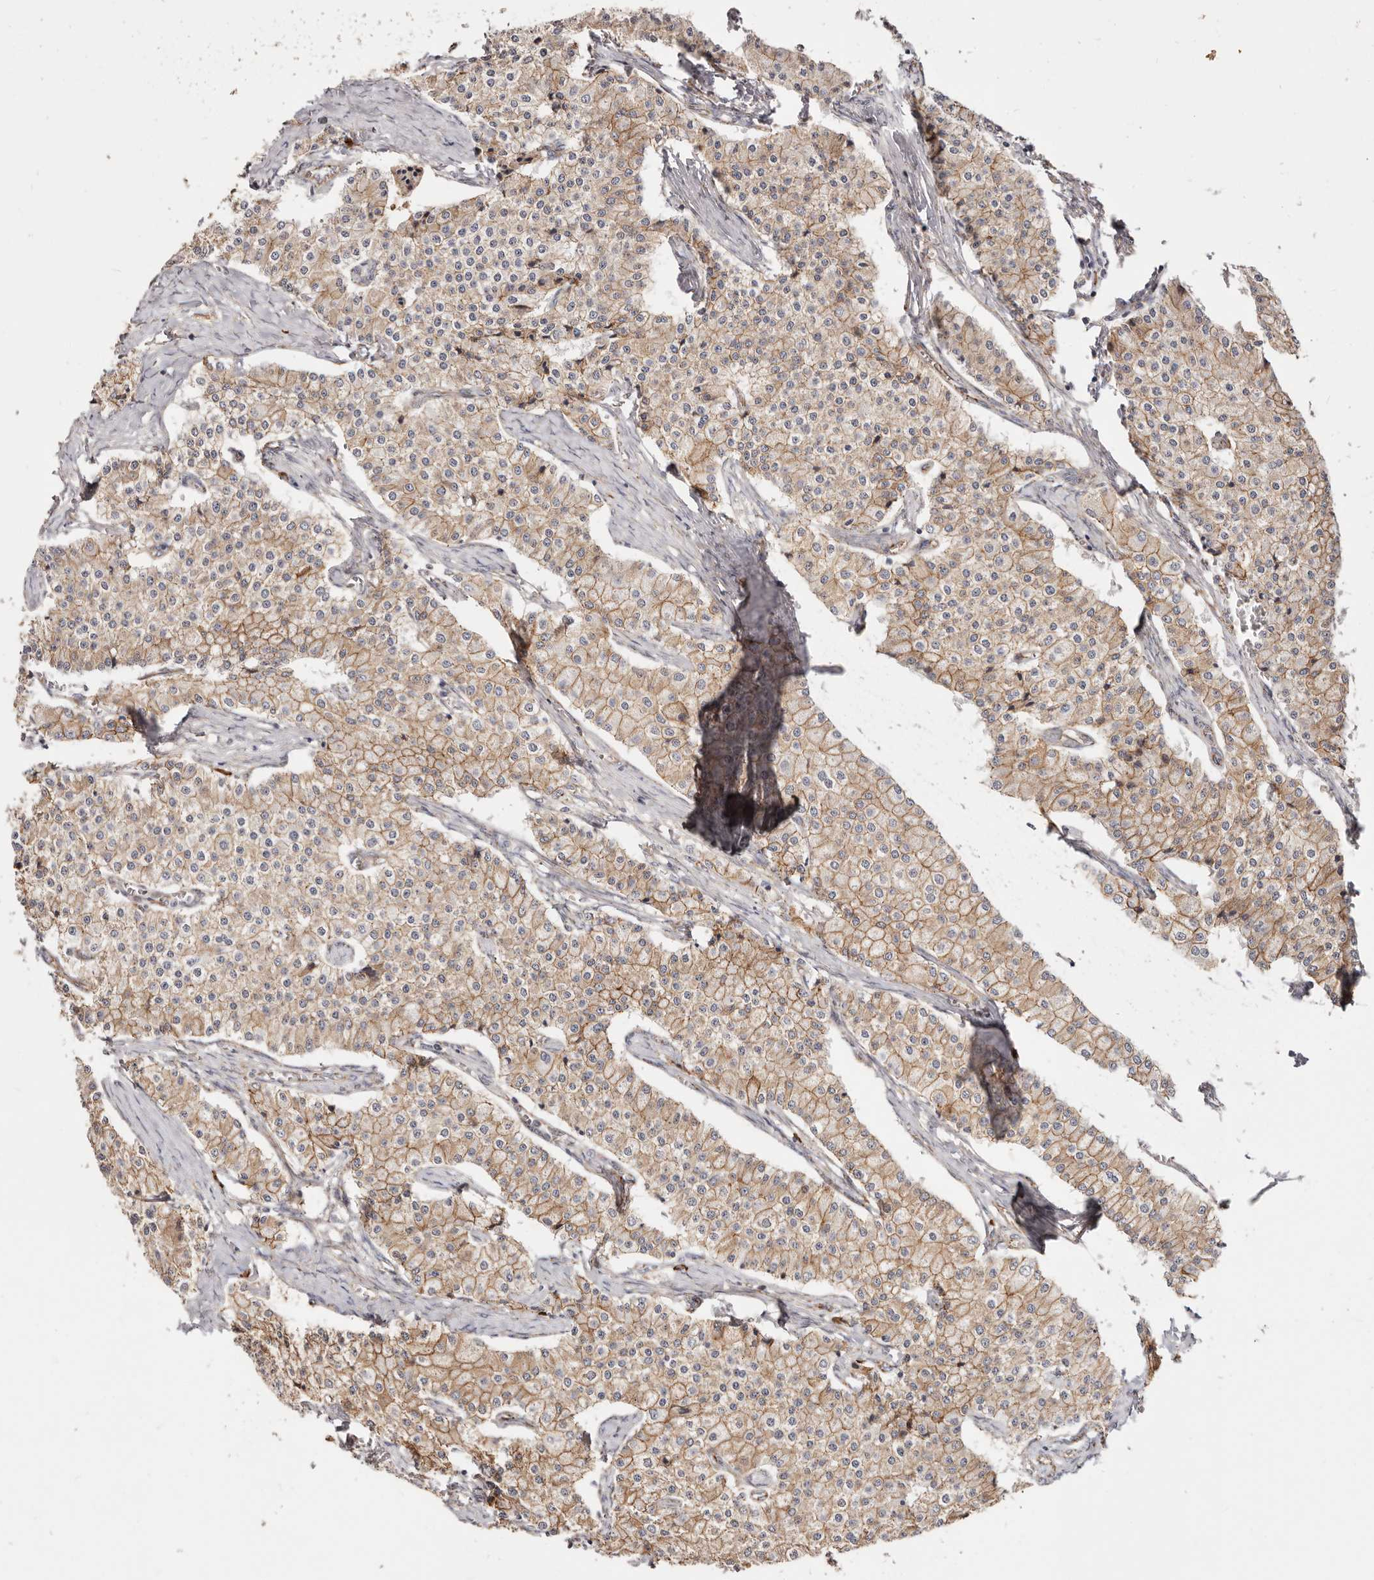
{"staining": {"intensity": "moderate", "quantity": ">75%", "location": "cytoplasmic/membranous"}, "tissue": "carcinoid", "cell_type": "Tumor cells", "image_type": "cancer", "snomed": [{"axis": "morphology", "description": "Carcinoid, malignant, NOS"}, {"axis": "topography", "description": "Colon"}], "caption": "The immunohistochemical stain labels moderate cytoplasmic/membranous staining in tumor cells of carcinoid tissue.", "gene": "CTNNB1", "patient": {"sex": "female", "age": 52}}